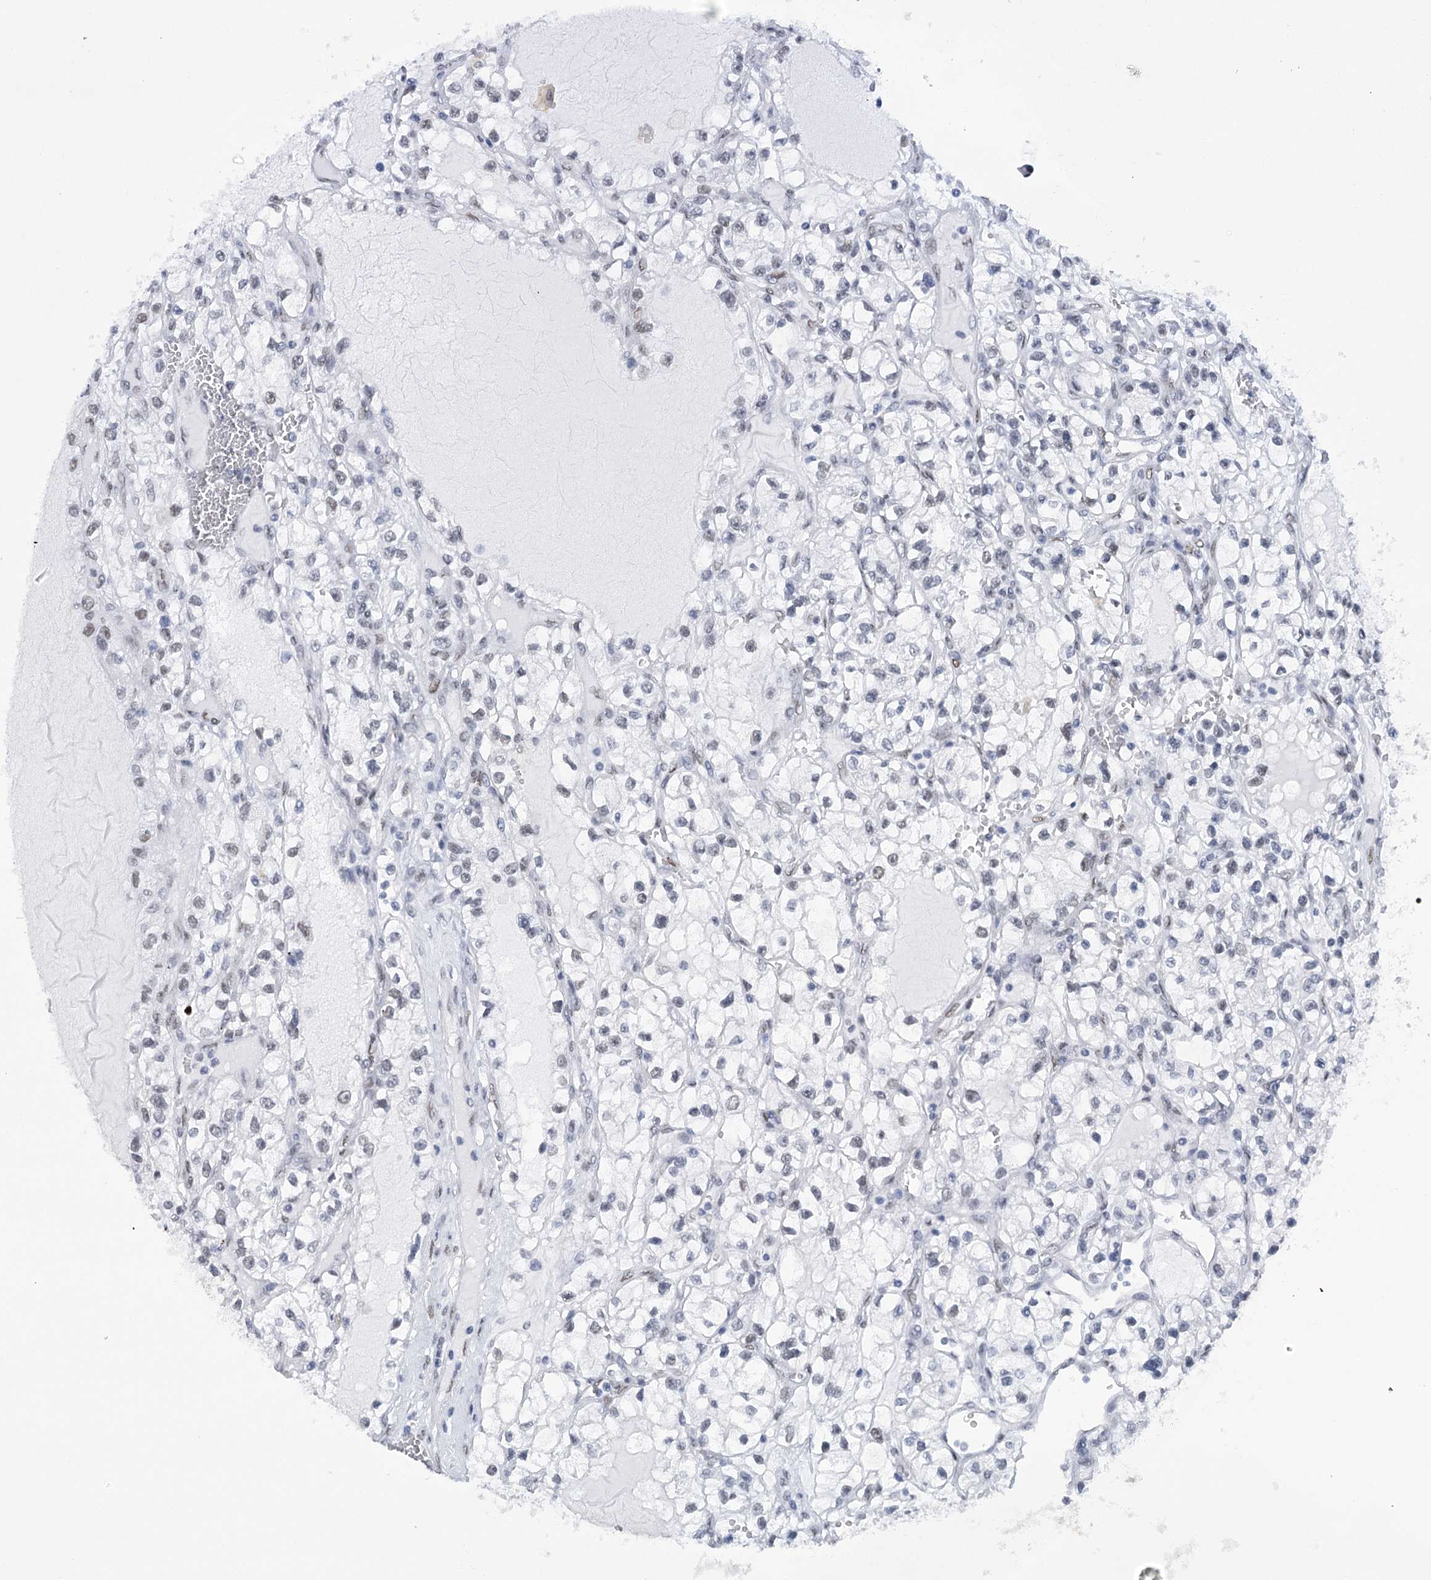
{"staining": {"intensity": "negative", "quantity": "none", "location": "none"}, "tissue": "renal cancer", "cell_type": "Tumor cells", "image_type": "cancer", "snomed": [{"axis": "morphology", "description": "Adenocarcinoma, NOS"}, {"axis": "topography", "description": "Kidney"}], "caption": "Histopathology image shows no significant protein positivity in tumor cells of renal adenocarcinoma.", "gene": "HNRNPA0", "patient": {"sex": "female", "age": 57}}